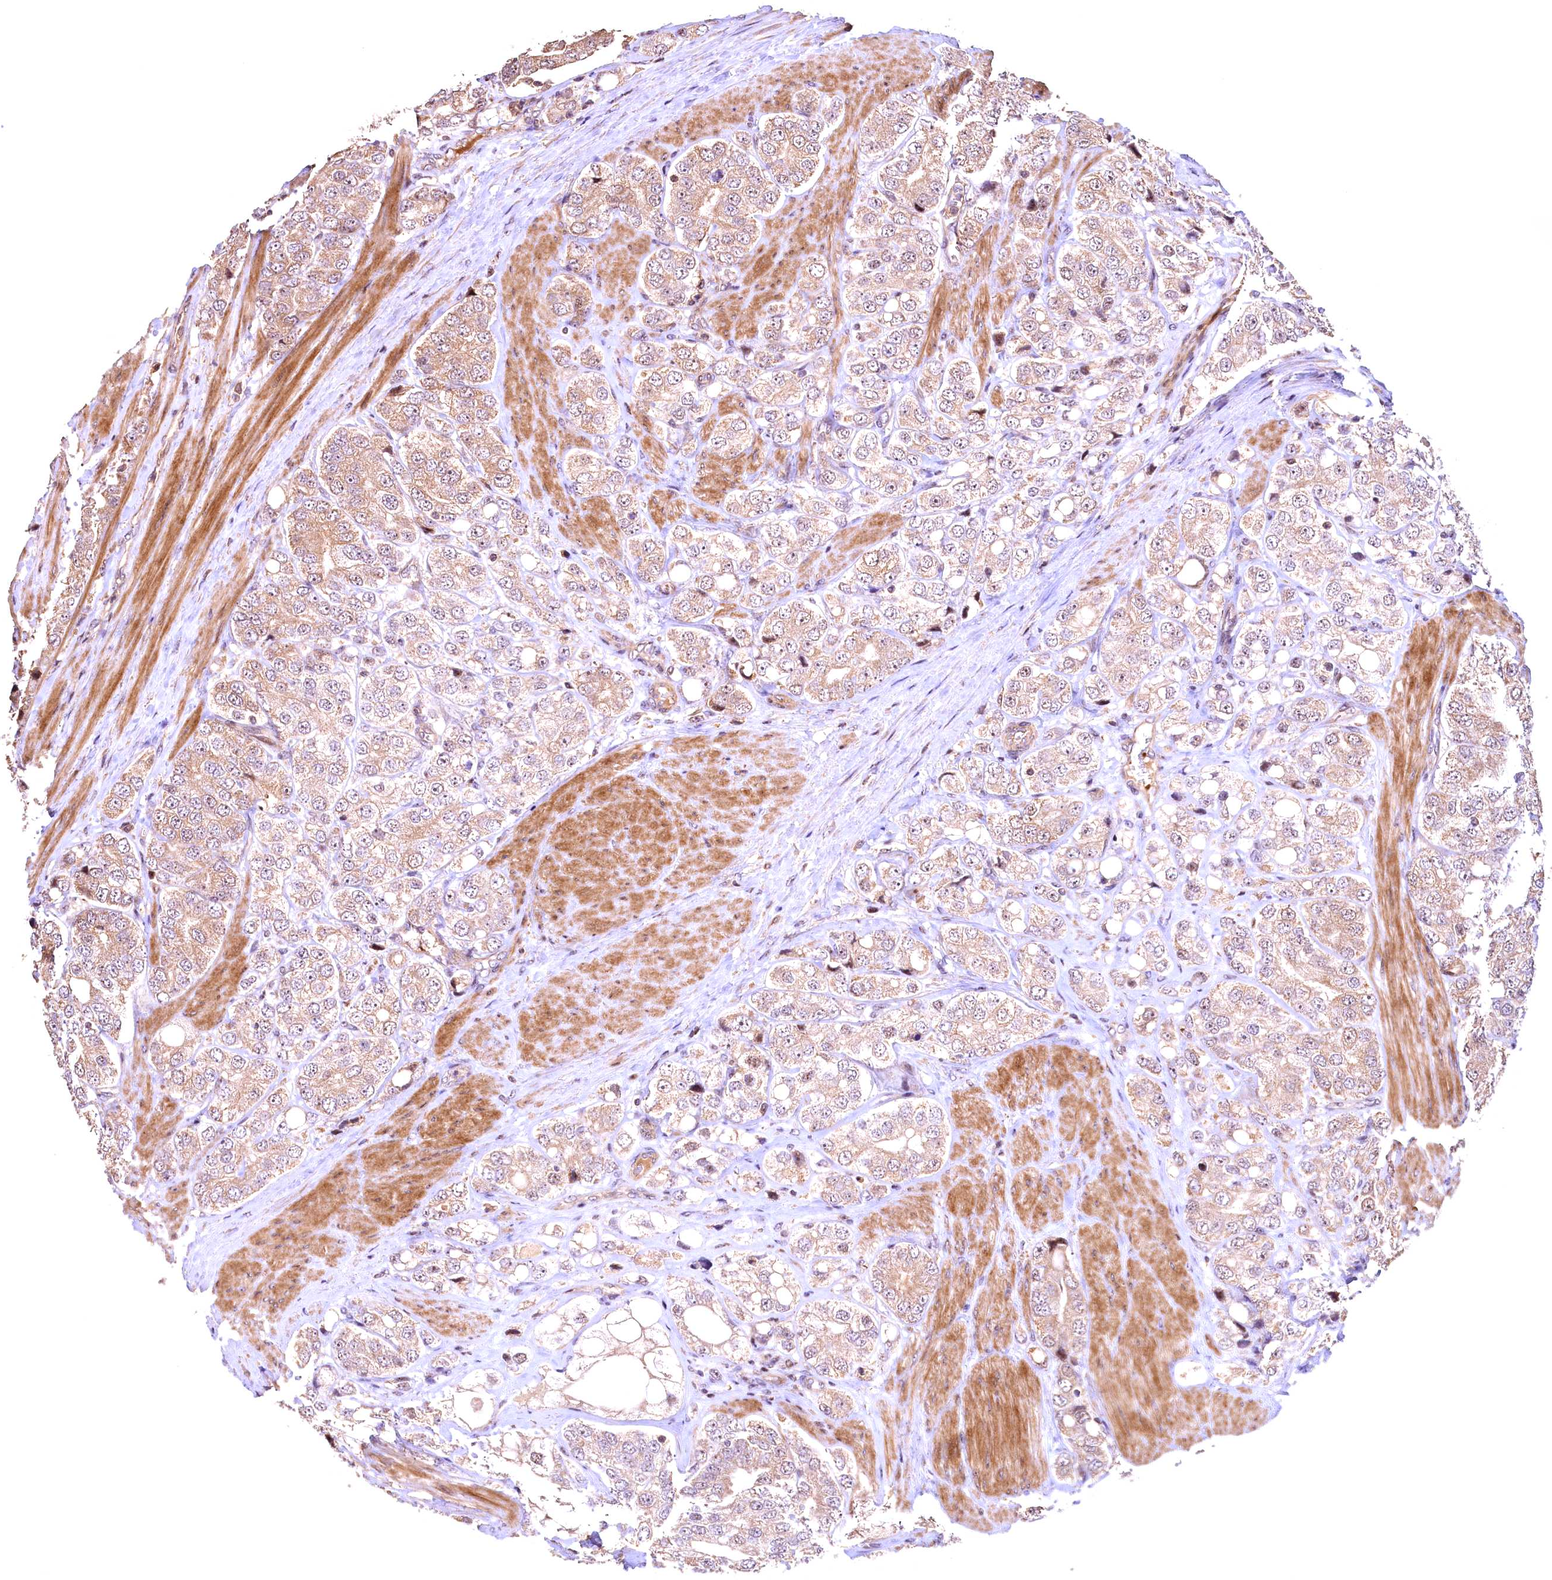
{"staining": {"intensity": "weak", "quantity": ">75%", "location": "cytoplasmic/membranous"}, "tissue": "prostate cancer", "cell_type": "Tumor cells", "image_type": "cancer", "snomed": [{"axis": "morphology", "description": "Adenocarcinoma, High grade"}, {"axis": "topography", "description": "Prostate"}], "caption": "Prostate adenocarcinoma (high-grade) was stained to show a protein in brown. There is low levels of weak cytoplasmic/membranous staining in approximately >75% of tumor cells. Nuclei are stained in blue.", "gene": "FUZ", "patient": {"sex": "male", "age": 50}}